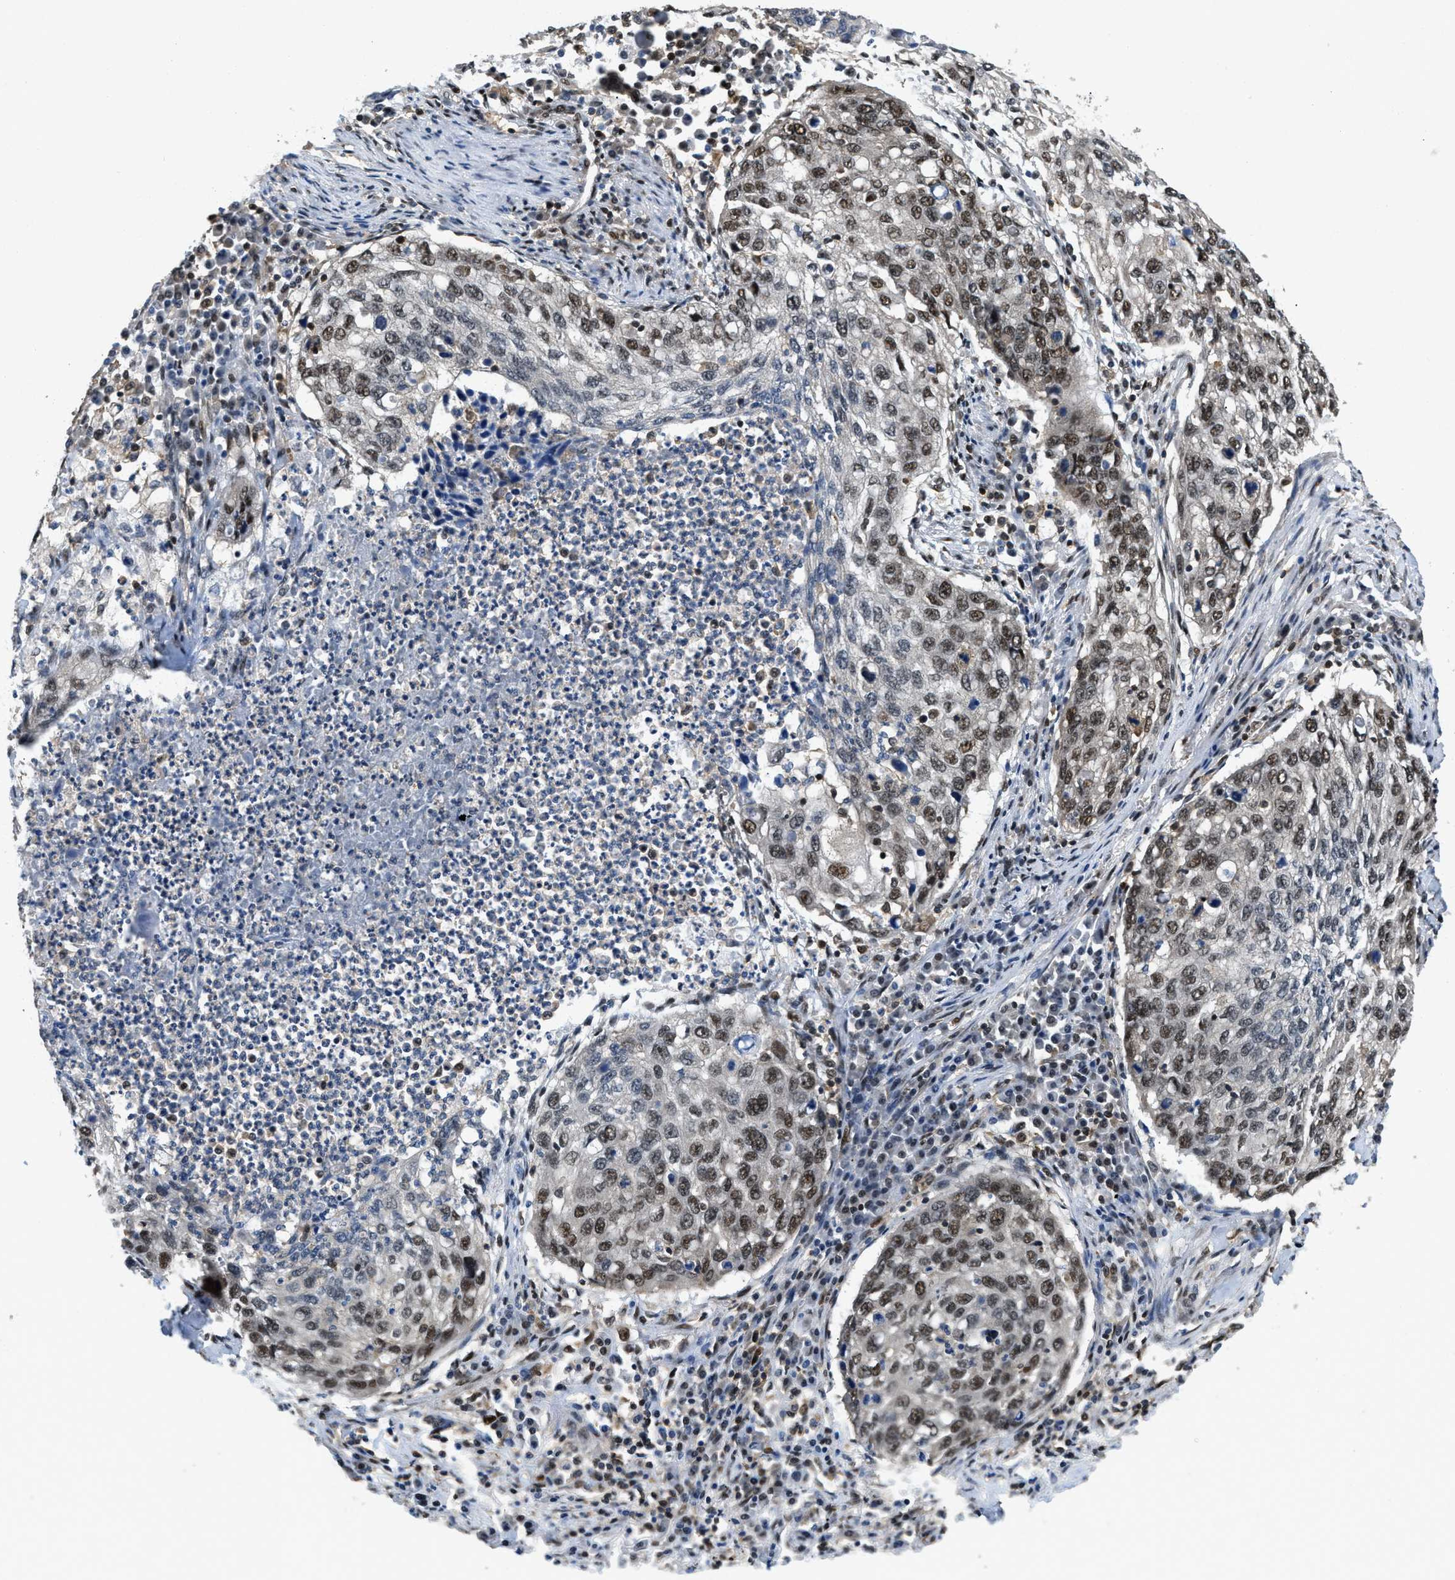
{"staining": {"intensity": "moderate", "quantity": "25%-75%", "location": "nuclear"}, "tissue": "lung cancer", "cell_type": "Tumor cells", "image_type": "cancer", "snomed": [{"axis": "morphology", "description": "Squamous cell carcinoma, NOS"}, {"axis": "topography", "description": "Lung"}], "caption": "A brown stain highlights moderate nuclear expression of a protein in human lung cancer (squamous cell carcinoma) tumor cells. The protein of interest is shown in brown color, while the nuclei are stained blue.", "gene": "ATF7IP", "patient": {"sex": "female", "age": 63}}